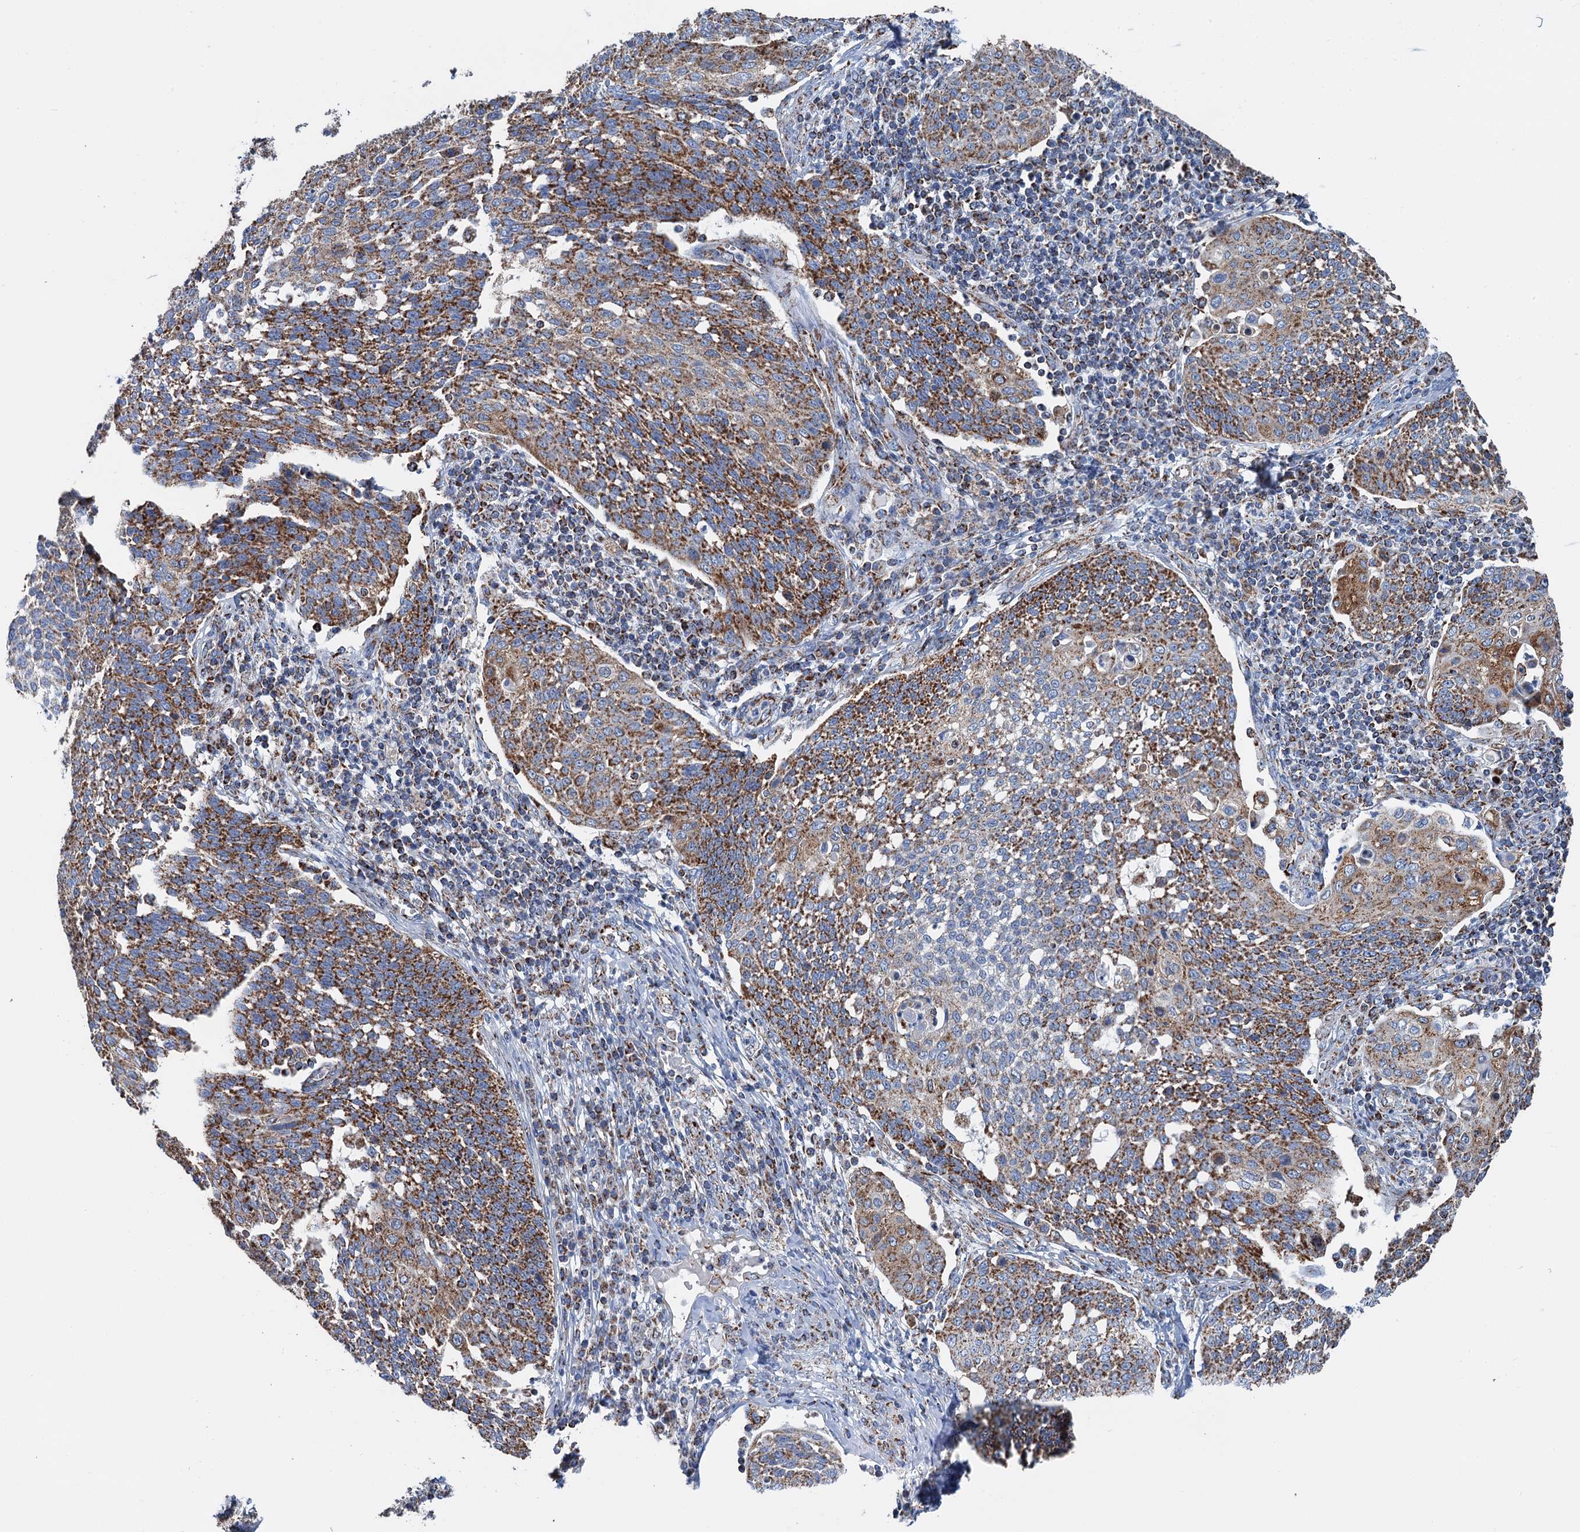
{"staining": {"intensity": "moderate", "quantity": ">75%", "location": "cytoplasmic/membranous"}, "tissue": "cervical cancer", "cell_type": "Tumor cells", "image_type": "cancer", "snomed": [{"axis": "morphology", "description": "Squamous cell carcinoma, NOS"}, {"axis": "topography", "description": "Cervix"}], "caption": "Immunohistochemical staining of human squamous cell carcinoma (cervical) exhibits medium levels of moderate cytoplasmic/membranous staining in about >75% of tumor cells.", "gene": "IVD", "patient": {"sex": "female", "age": 34}}